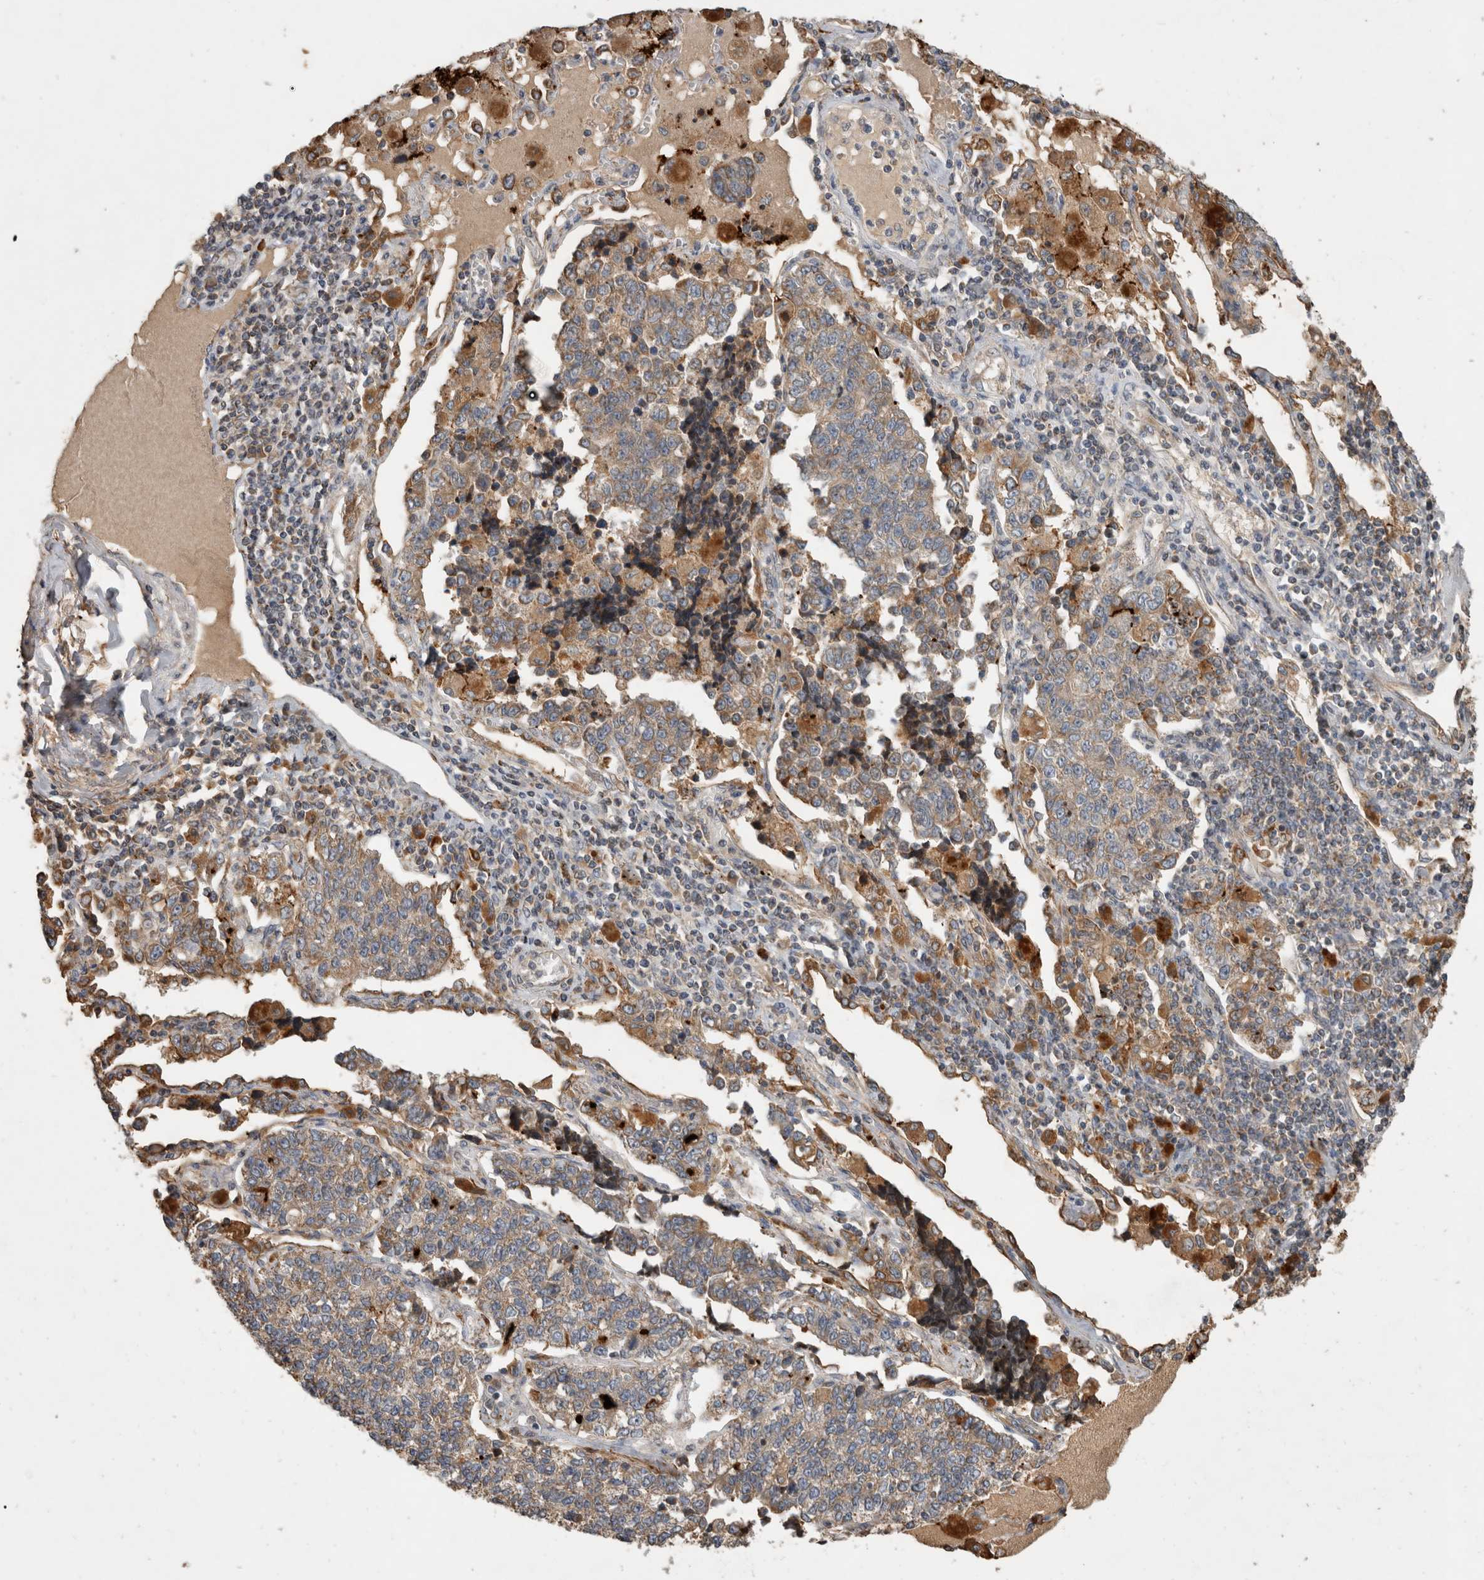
{"staining": {"intensity": "weak", "quantity": ">75%", "location": "cytoplasmic/membranous"}, "tissue": "lung cancer", "cell_type": "Tumor cells", "image_type": "cancer", "snomed": [{"axis": "morphology", "description": "Adenocarcinoma, NOS"}, {"axis": "topography", "description": "Lung"}], "caption": "DAB (3,3'-diaminobenzidine) immunohistochemical staining of lung adenocarcinoma shows weak cytoplasmic/membranous protein staining in about >75% of tumor cells.", "gene": "SERAC1", "patient": {"sex": "male", "age": 49}}